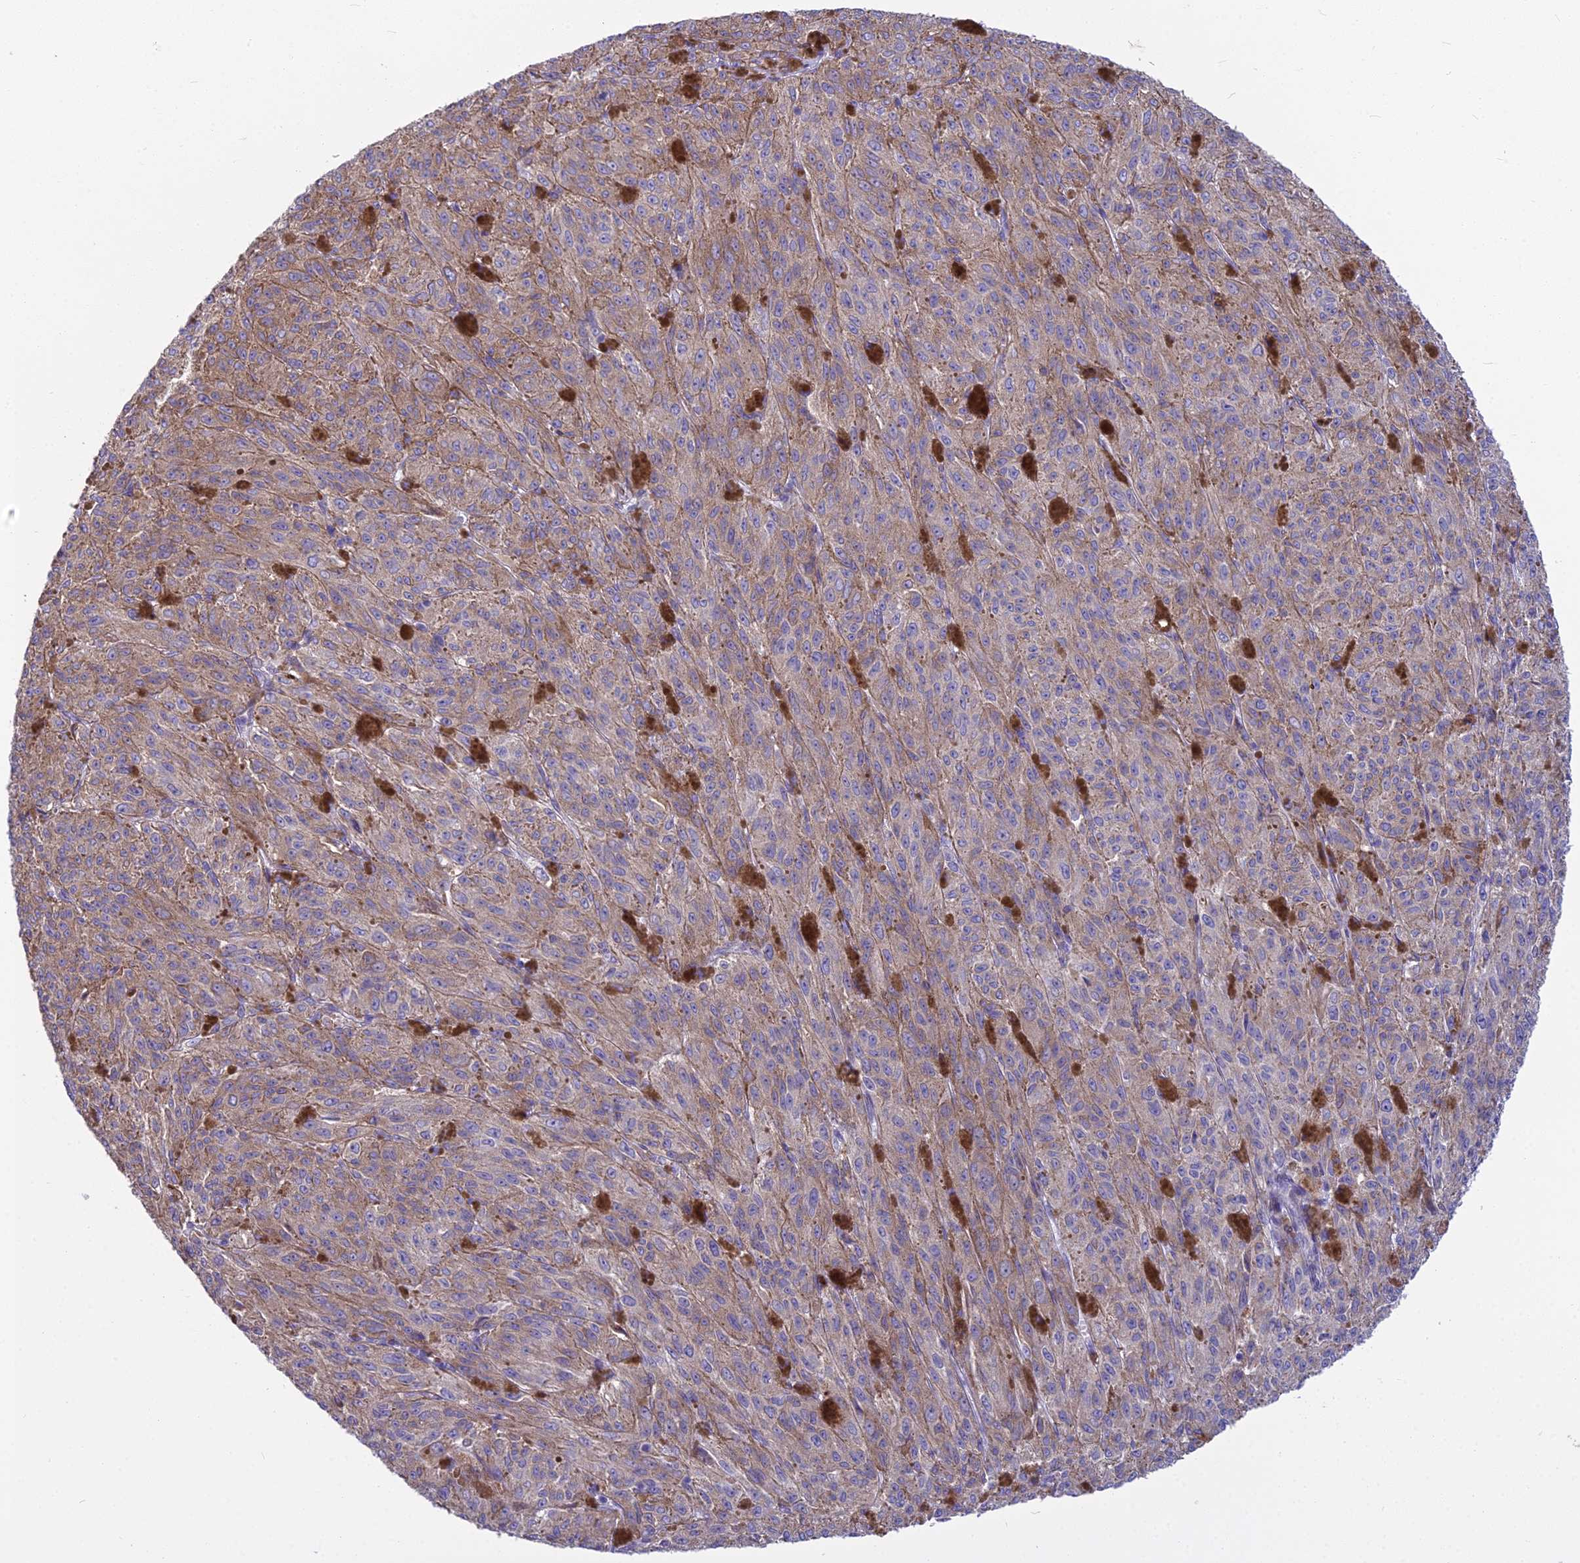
{"staining": {"intensity": "weak", "quantity": "25%-75%", "location": "cytoplasmic/membranous"}, "tissue": "melanoma", "cell_type": "Tumor cells", "image_type": "cancer", "snomed": [{"axis": "morphology", "description": "Malignant melanoma, NOS"}, {"axis": "topography", "description": "Skin"}], "caption": "IHC image of human melanoma stained for a protein (brown), which demonstrates low levels of weak cytoplasmic/membranous staining in about 25%-75% of tumor cells.", "gene": "PCDHB14", "patient": {"sex": "female", "age": 52}}